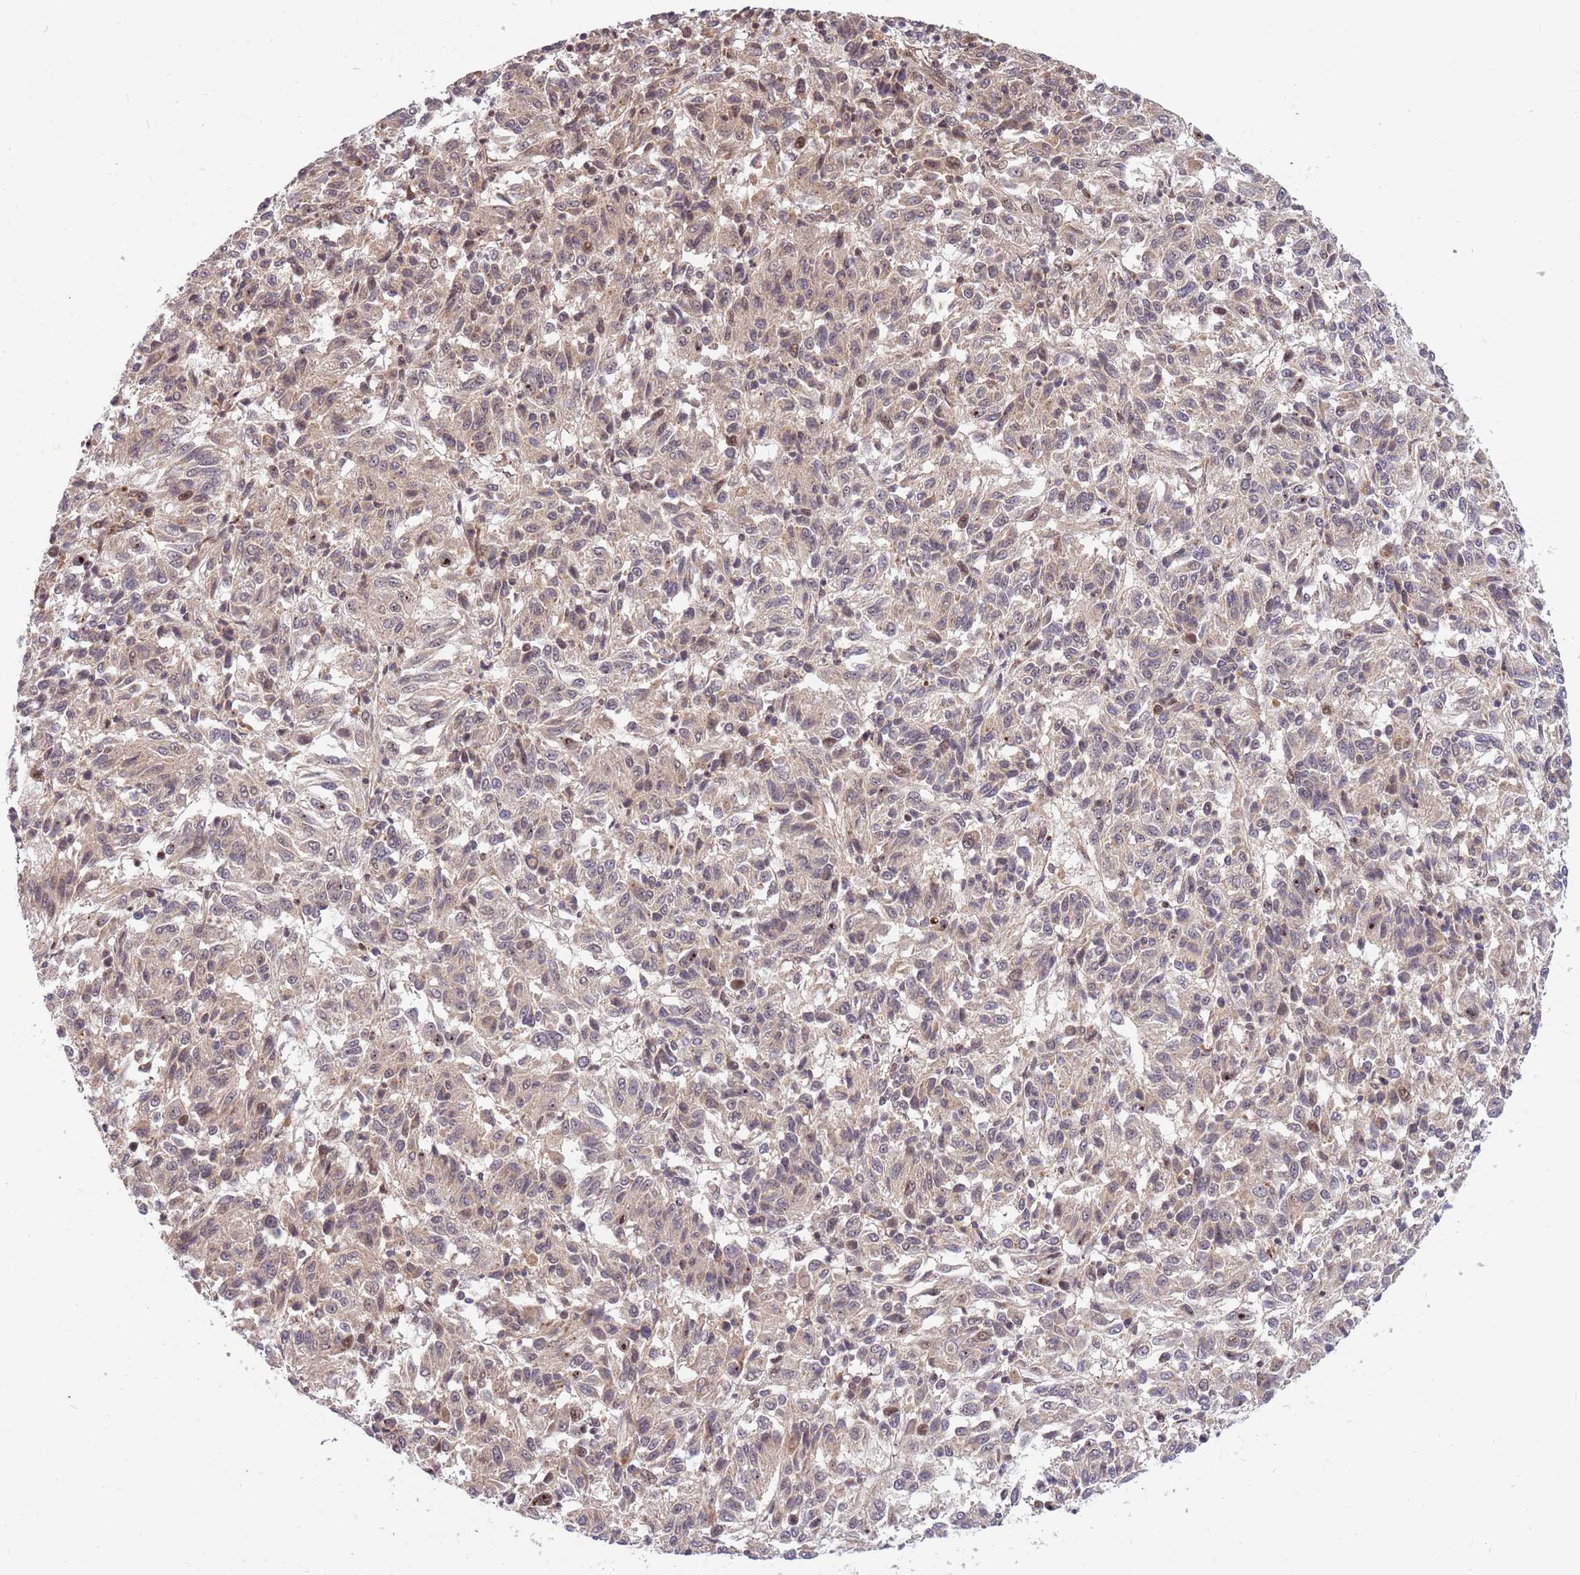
{"staining": {"intensity": "negative", "quantity": "none", "location": "none"}, "tissue": "melanoma", "cell_type": "Tumor cells", "image_type": "cancer", "snomed": [{"axis": "morphology", "description": "Malignant melanoma, Metastatic site"}, {"axis": "topography", "description": "Lung"}], "caption": "IHC image of neoplastic tissue: melanoma stained with DAB demonstrates no significant protein staining in tumor cells. (DAB IHC, high magnification).", "gene": "HAUS3", "patient": {"sex": "male", "age": 64}}